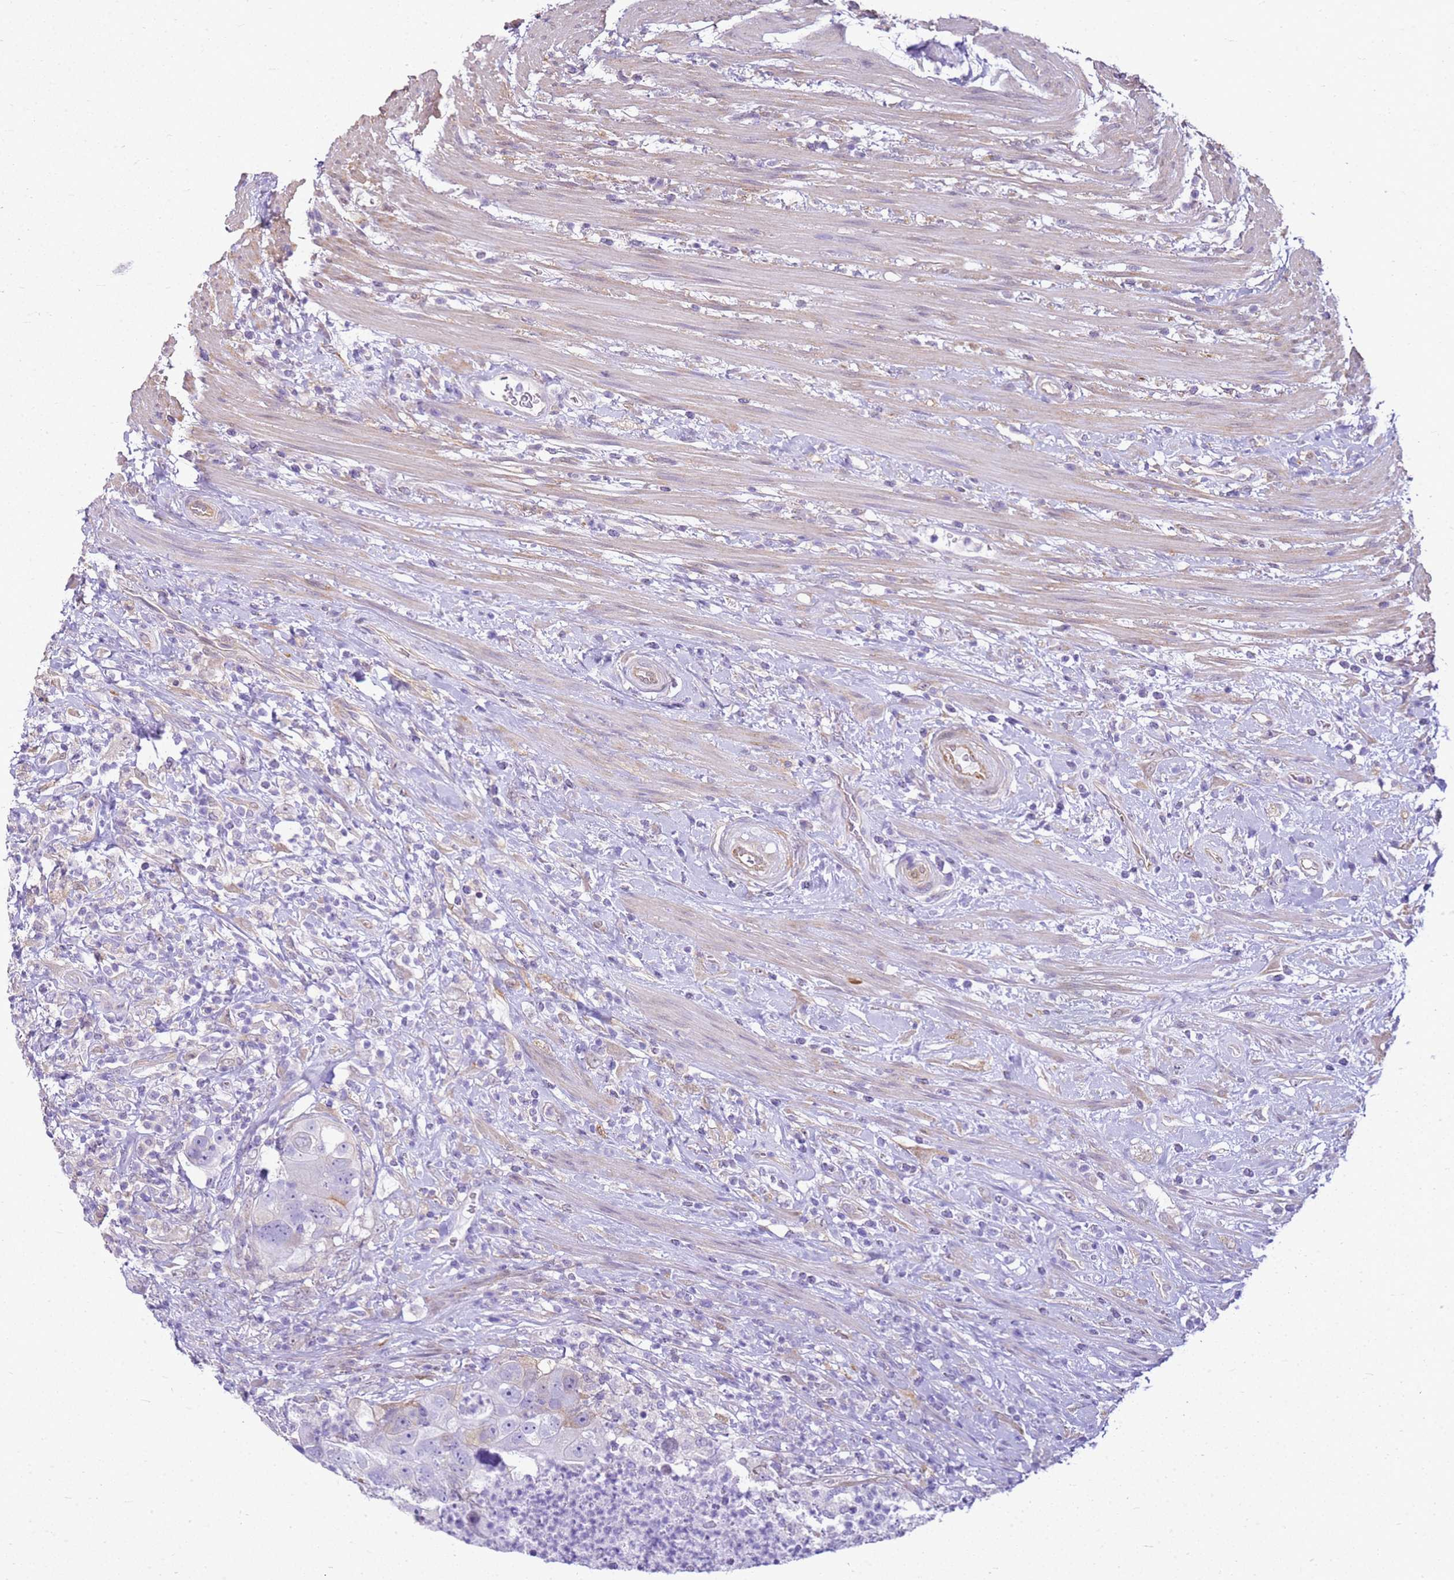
{"staining": {"intensity": "negative", "quantity": "none", "location": "none"}, "tissue": "colorectal cancer", "cell_type": "Tumor cells", "image_type": "cancer", "snomed": [{"axis": "morphology", "description": "Adenocarcinoma, NOS"}, {"axis": "topography", "description": "Rectum"}], "caption": "Protein analysis of adenocarcinoma (colorectal) exhibits no significant staining in tumor cells.", "gene": "HSPB1", "patient": {"sex": "male", "age": 59}}